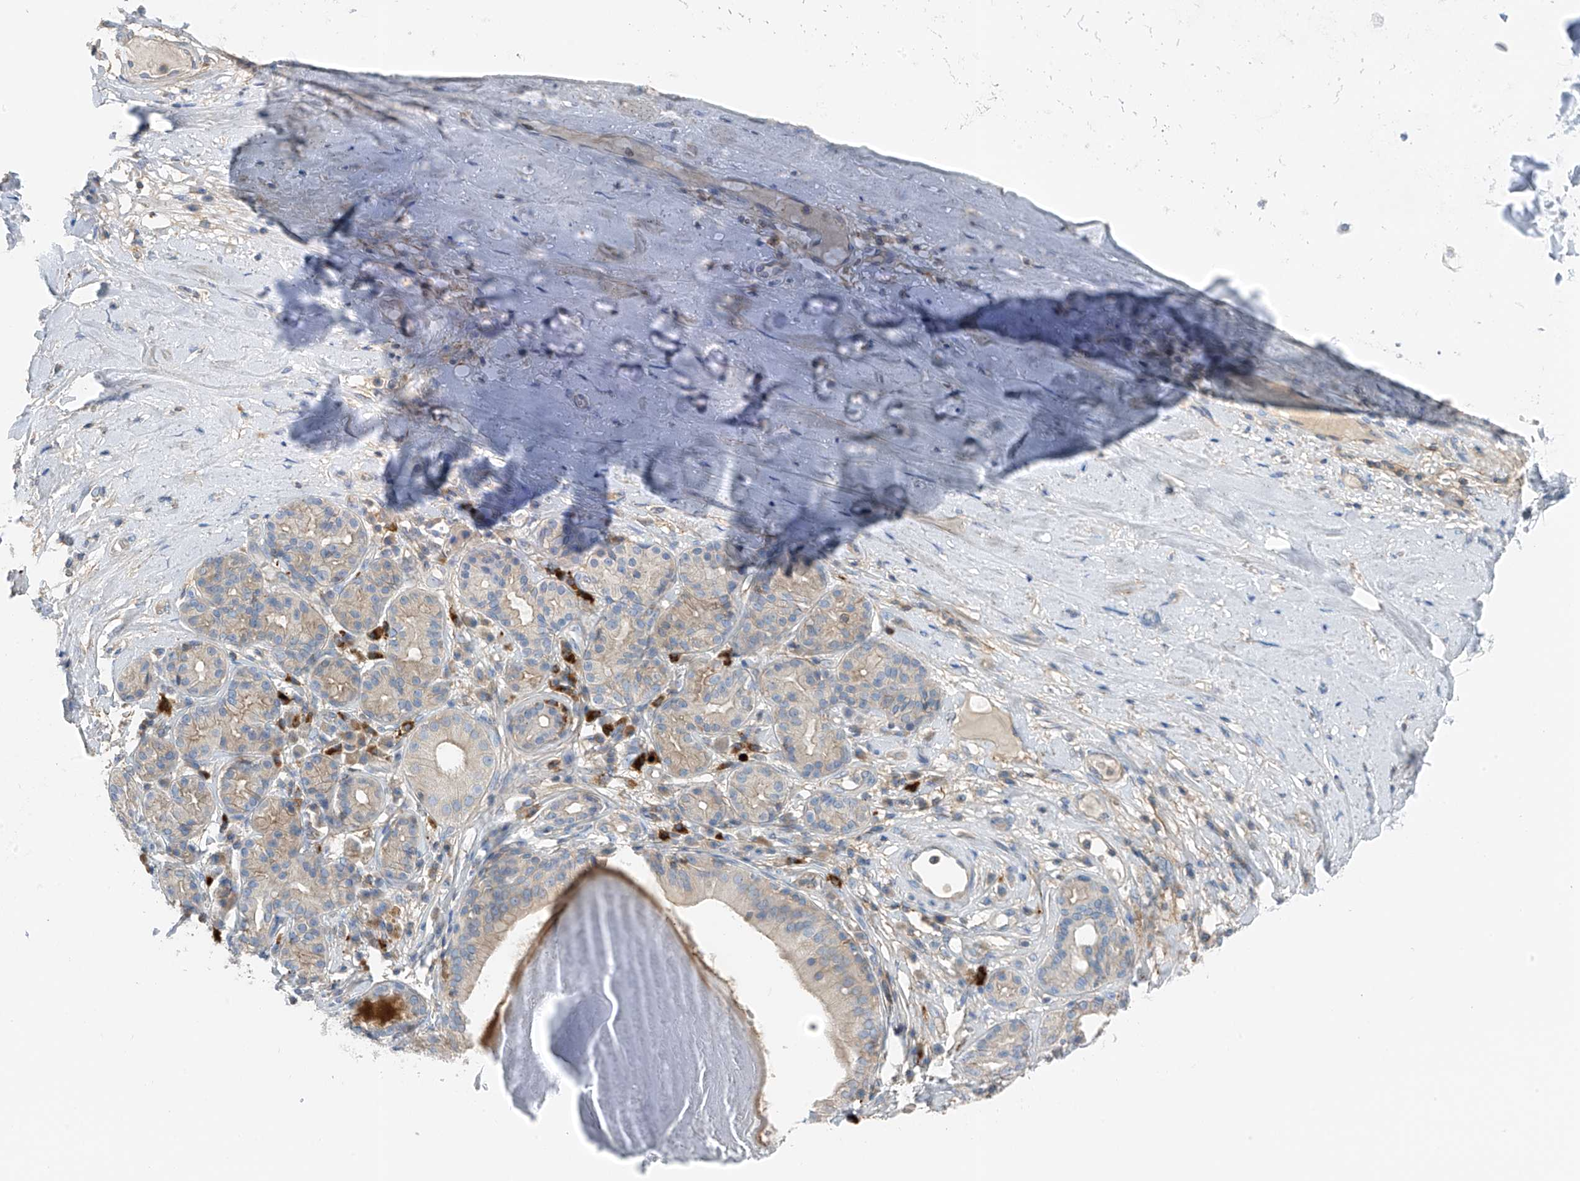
{"staining": {"intensity": "negative", "quantity": "none", "location": "none"}, "tissue": "adipose tissue", "cell_type": "Adipocytes", "image_type": "normal", "snomed": [{"axis": "morphology", "description": "Normal tissue, NOS"}, {"axis": "morphology", "description": "Basal cell carcinoma"}, {"axis": "topography", "description": "Cartilage tissue"}, {"axis": "topography", "description": "Nasopharynx"}, {"axis": "topography", "description": "Oral tissue"}], "caption": "Protein analysis of benign adipose tissue displays no significant expression in adipocytes.", "gene": "NALCN", "patient": {"sex": "female", "age": 77}}